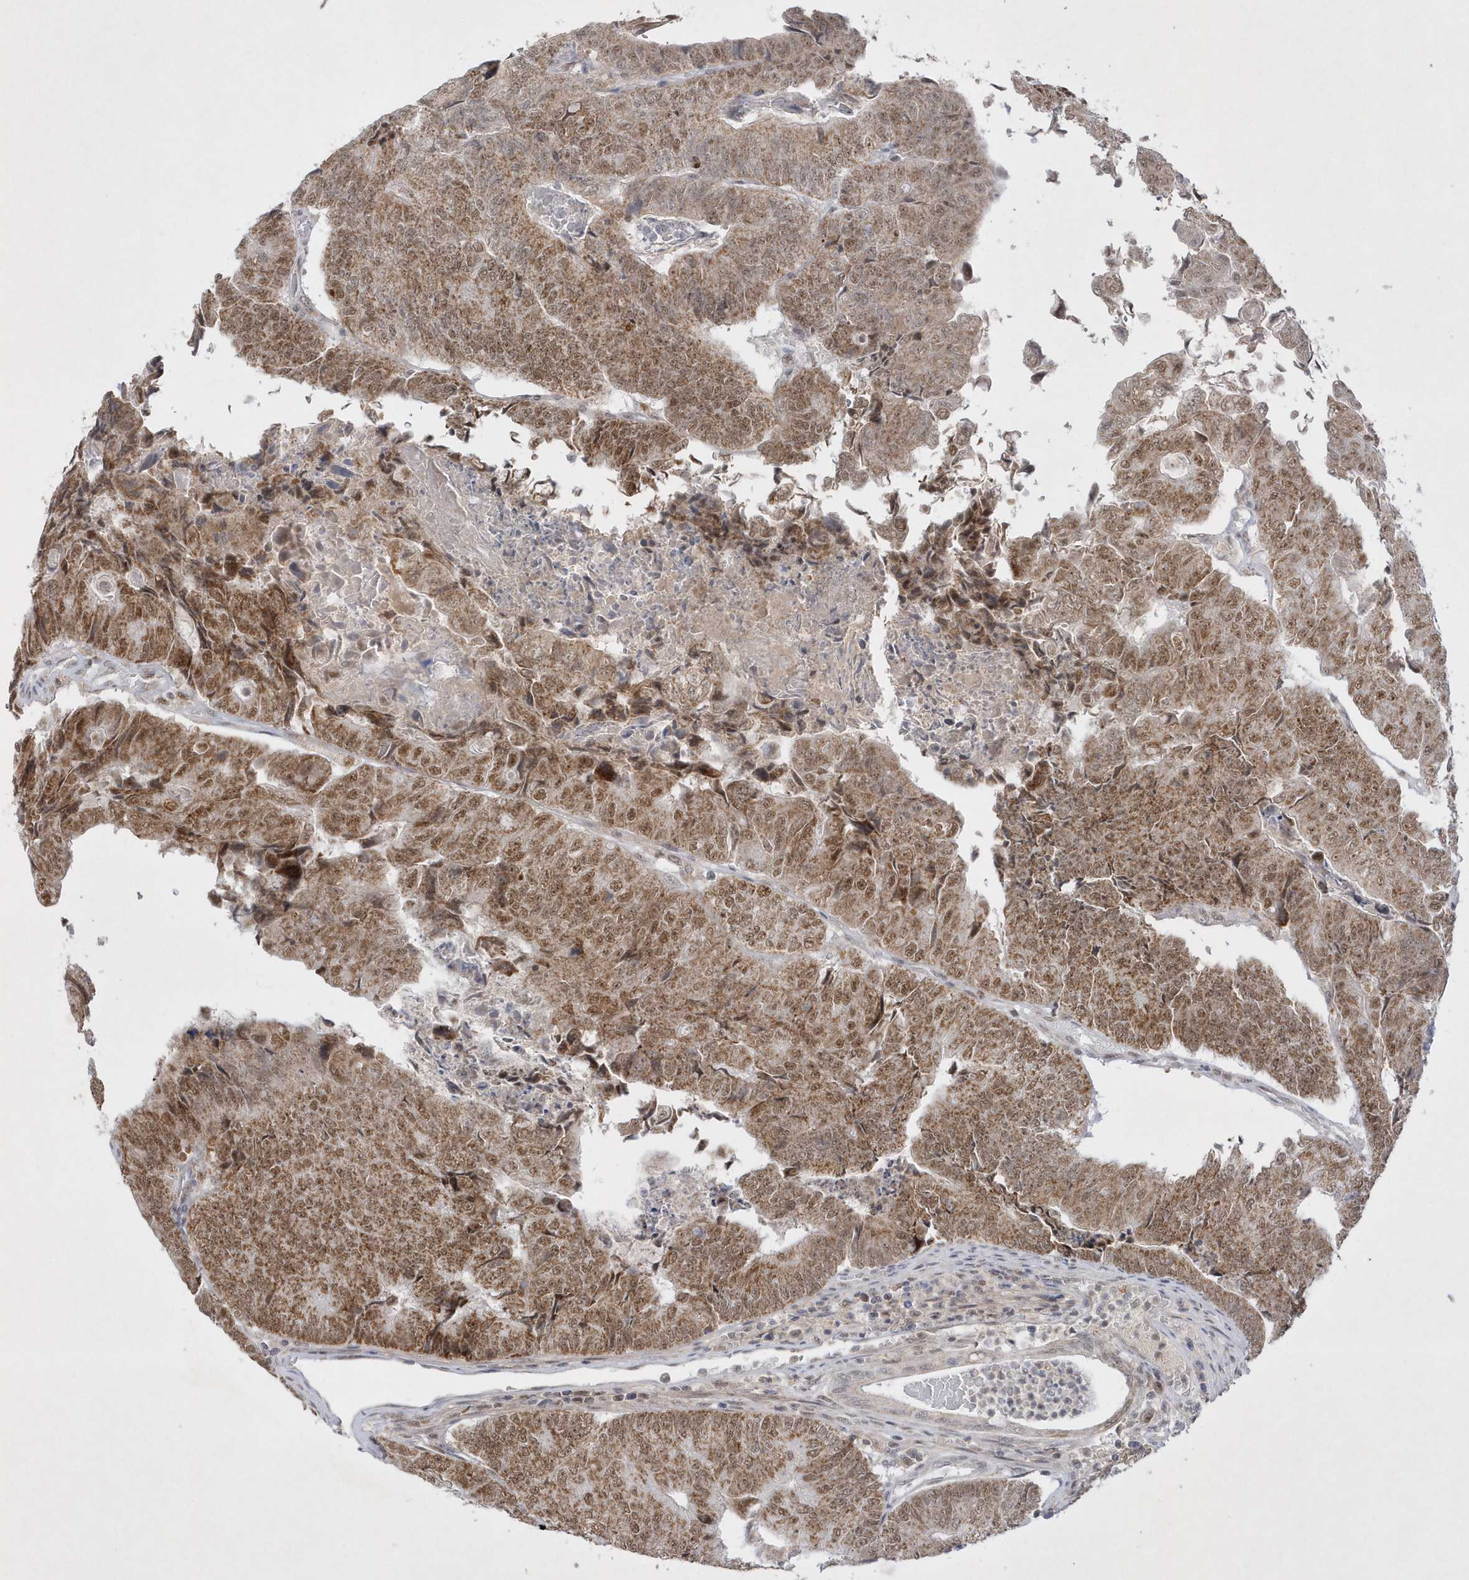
{"staining": {"intensity": "moderate", "quantity": ">75%", "location": "cytoplasmic/membranous,nuclear"}, "tissue": "colorectal cancer", "cell_type": "Tumor cells", "image_type": "cancer", "snomed": [{"axis": "morphology", "description": "Adenocarcinoma, NOS"}, {"axis": "topography", "description": "Colon"}], "caption": "Human colorectal cancer (adenocarcinoma) stained for a protein (brown) reveals moderate cytoplasmic/membranous and nuclear positive staining in approximately >75% of tumor cells.", "gene": "CPSF3", "patient": {"sex": "female", "age": 67}}